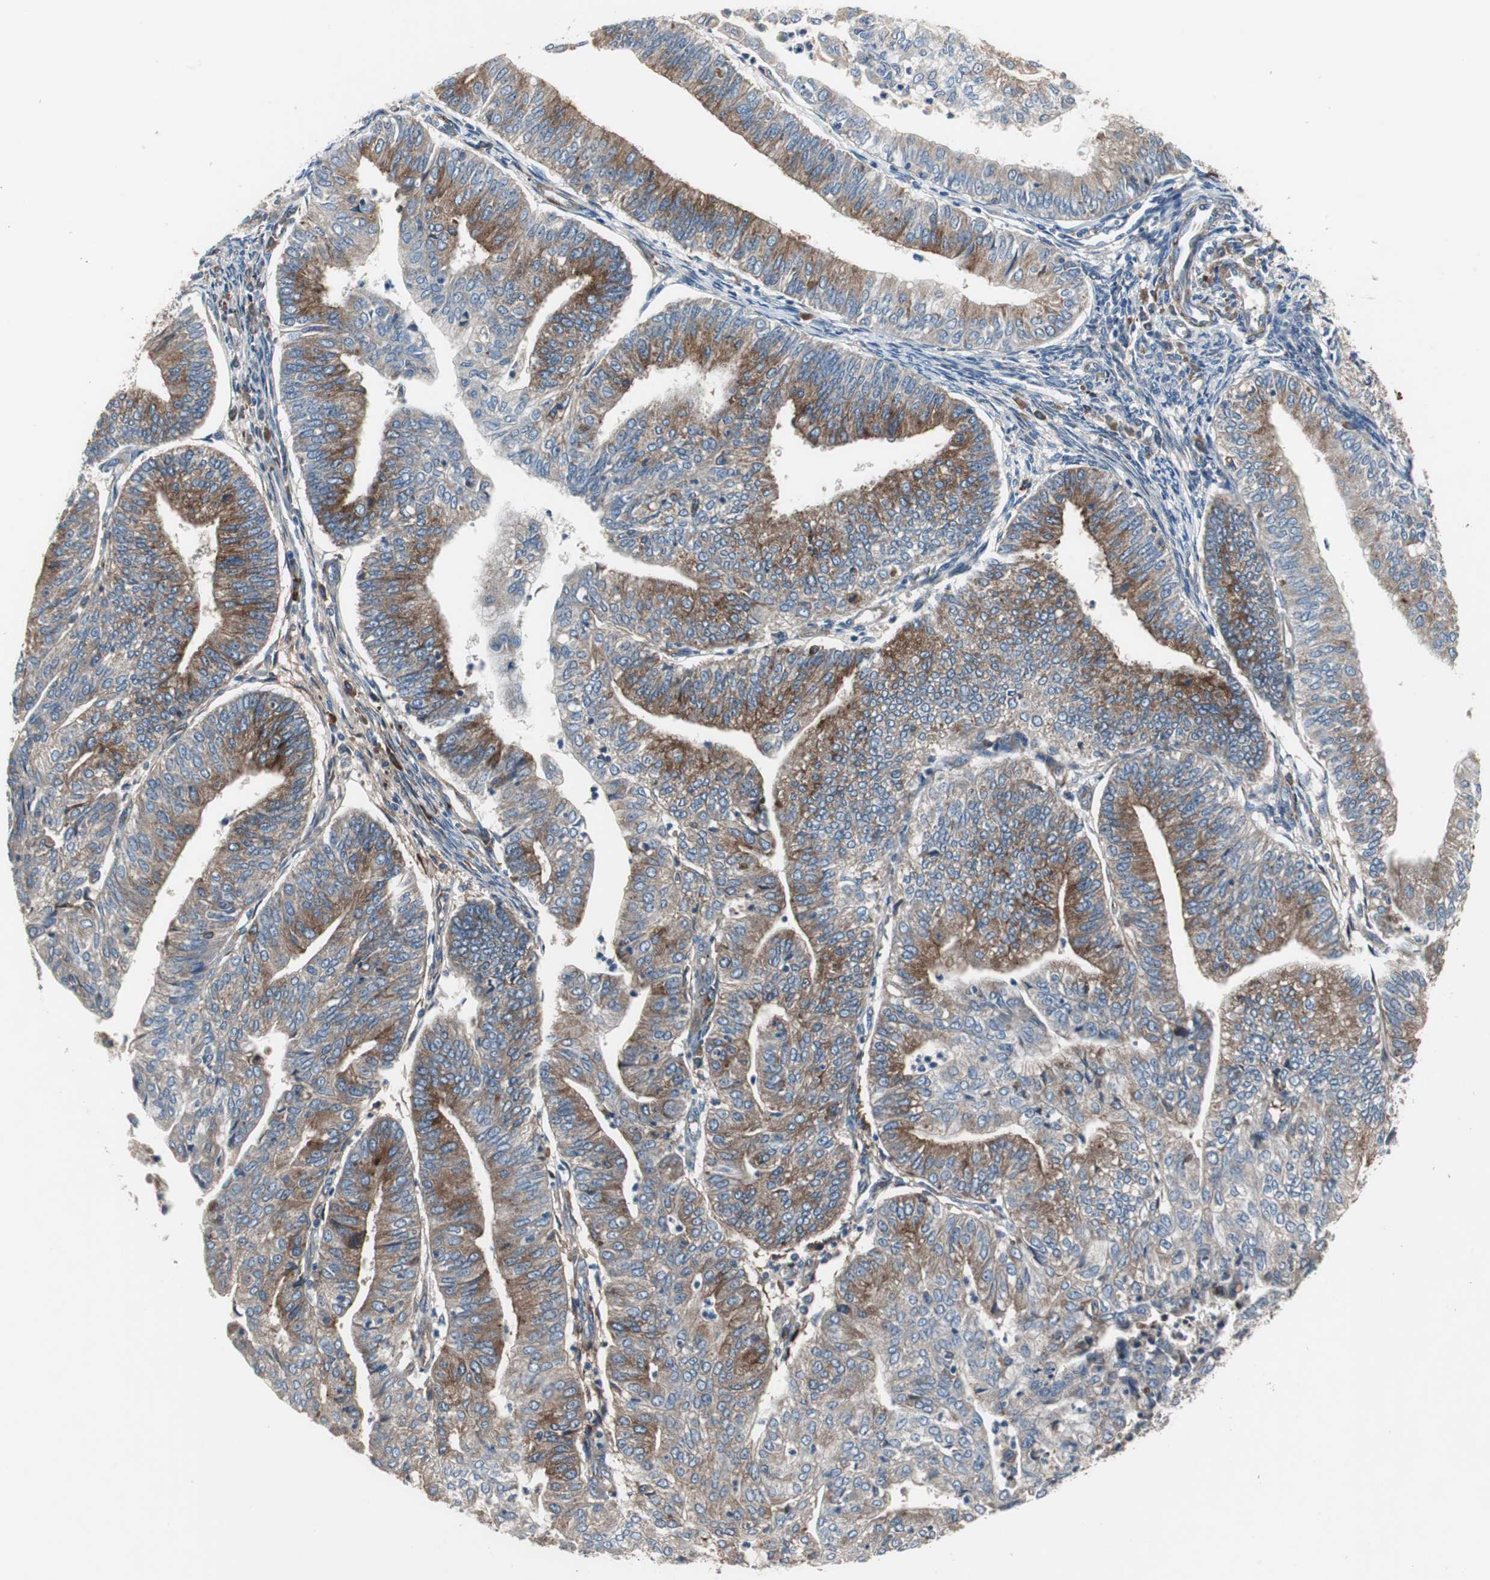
{"staining": {"intensity": "moderate", "quantity": "25%-75%", "location": "cytoplasmic/membranous"}, "tissue": "endometrial cancer", "cell_type": "Tumor cells", "image_type": "cancer", "snomed": [{"axis": "morphology", "description": "Adenocarcinoma, NOS"}, {"axis": "topography", "description": "Endometrium"}], "caption": "Adenocarcinoma (endometrial) tissue demonstrates moderate cytoplasmic/membranous positivity in about 25%-75% of tumor cells The staining is performed using DAB (3,3'-diaminobenzidine) brown chromogen to label protein expression. The nuclei are counter-stained blue using hematoxylin.", "gene": "SORT1", "patient": {"sex": "female", "age": 59}}